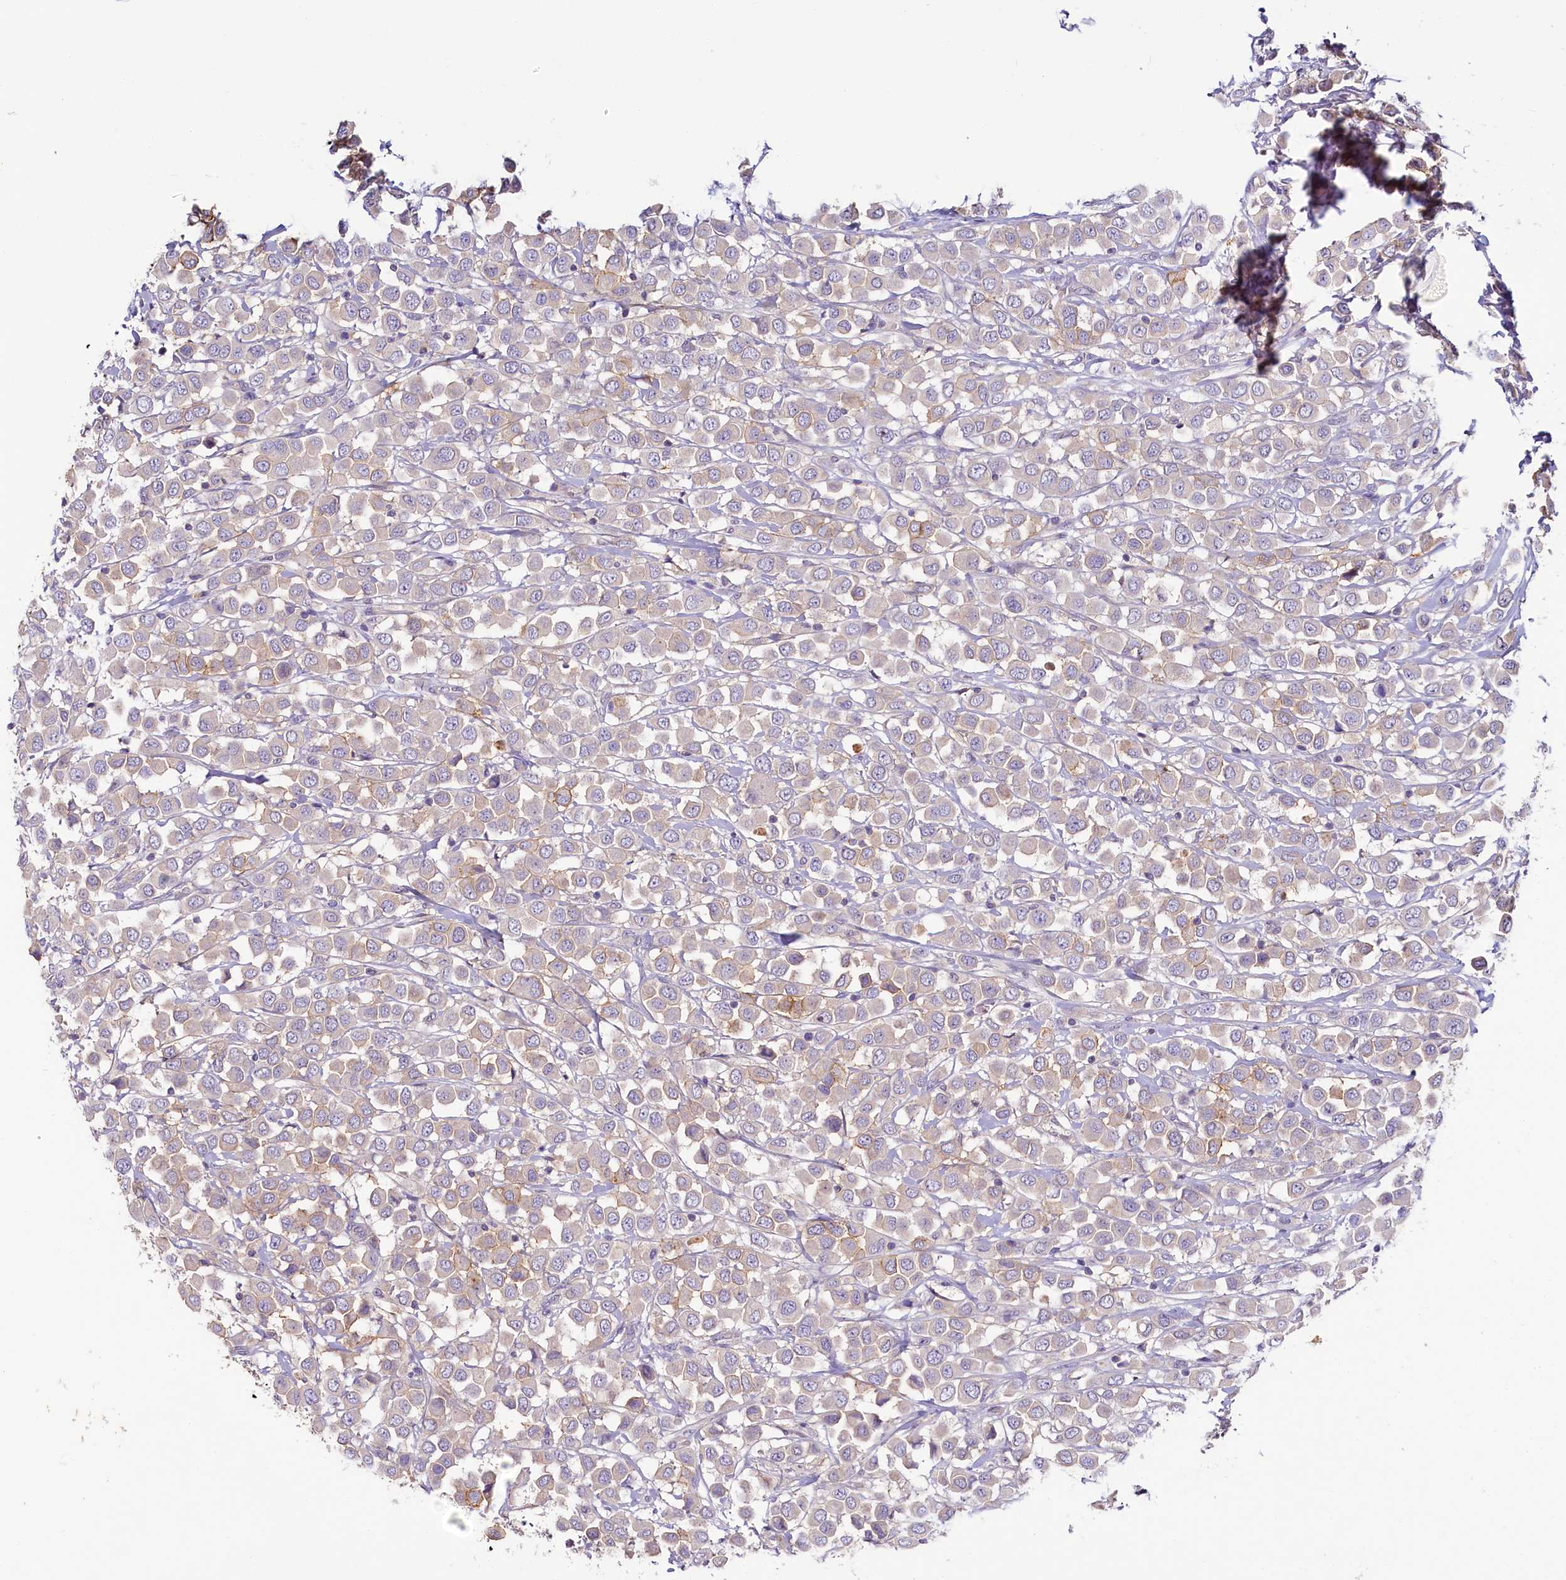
{"staining": {"intensity": "weak", "quantity": "<25%", "location": "cytoplasmic/membranous"}, "tissue": "breast cancer", "cell_type": "Tumor cells", "image_type": "cancer", "snomed": [{"axis": "morphology", "description": "Duct carcinoma"}, {"axis": "topography", "description": "Breast"}], "caption": "IHC micrograph of neoplastic tissue: human breast cancer (infiltrating ductal carcinoma) stained with DAB (3,3'-diaminobenzidine) reveals no significant protein positivity in tumor cells. (DAB (3,3'-diaminobenzidine) immunohistochemistry, high magnification).", "gene": "PDE6D", "patient": {"sex": "female", "age": 61}}